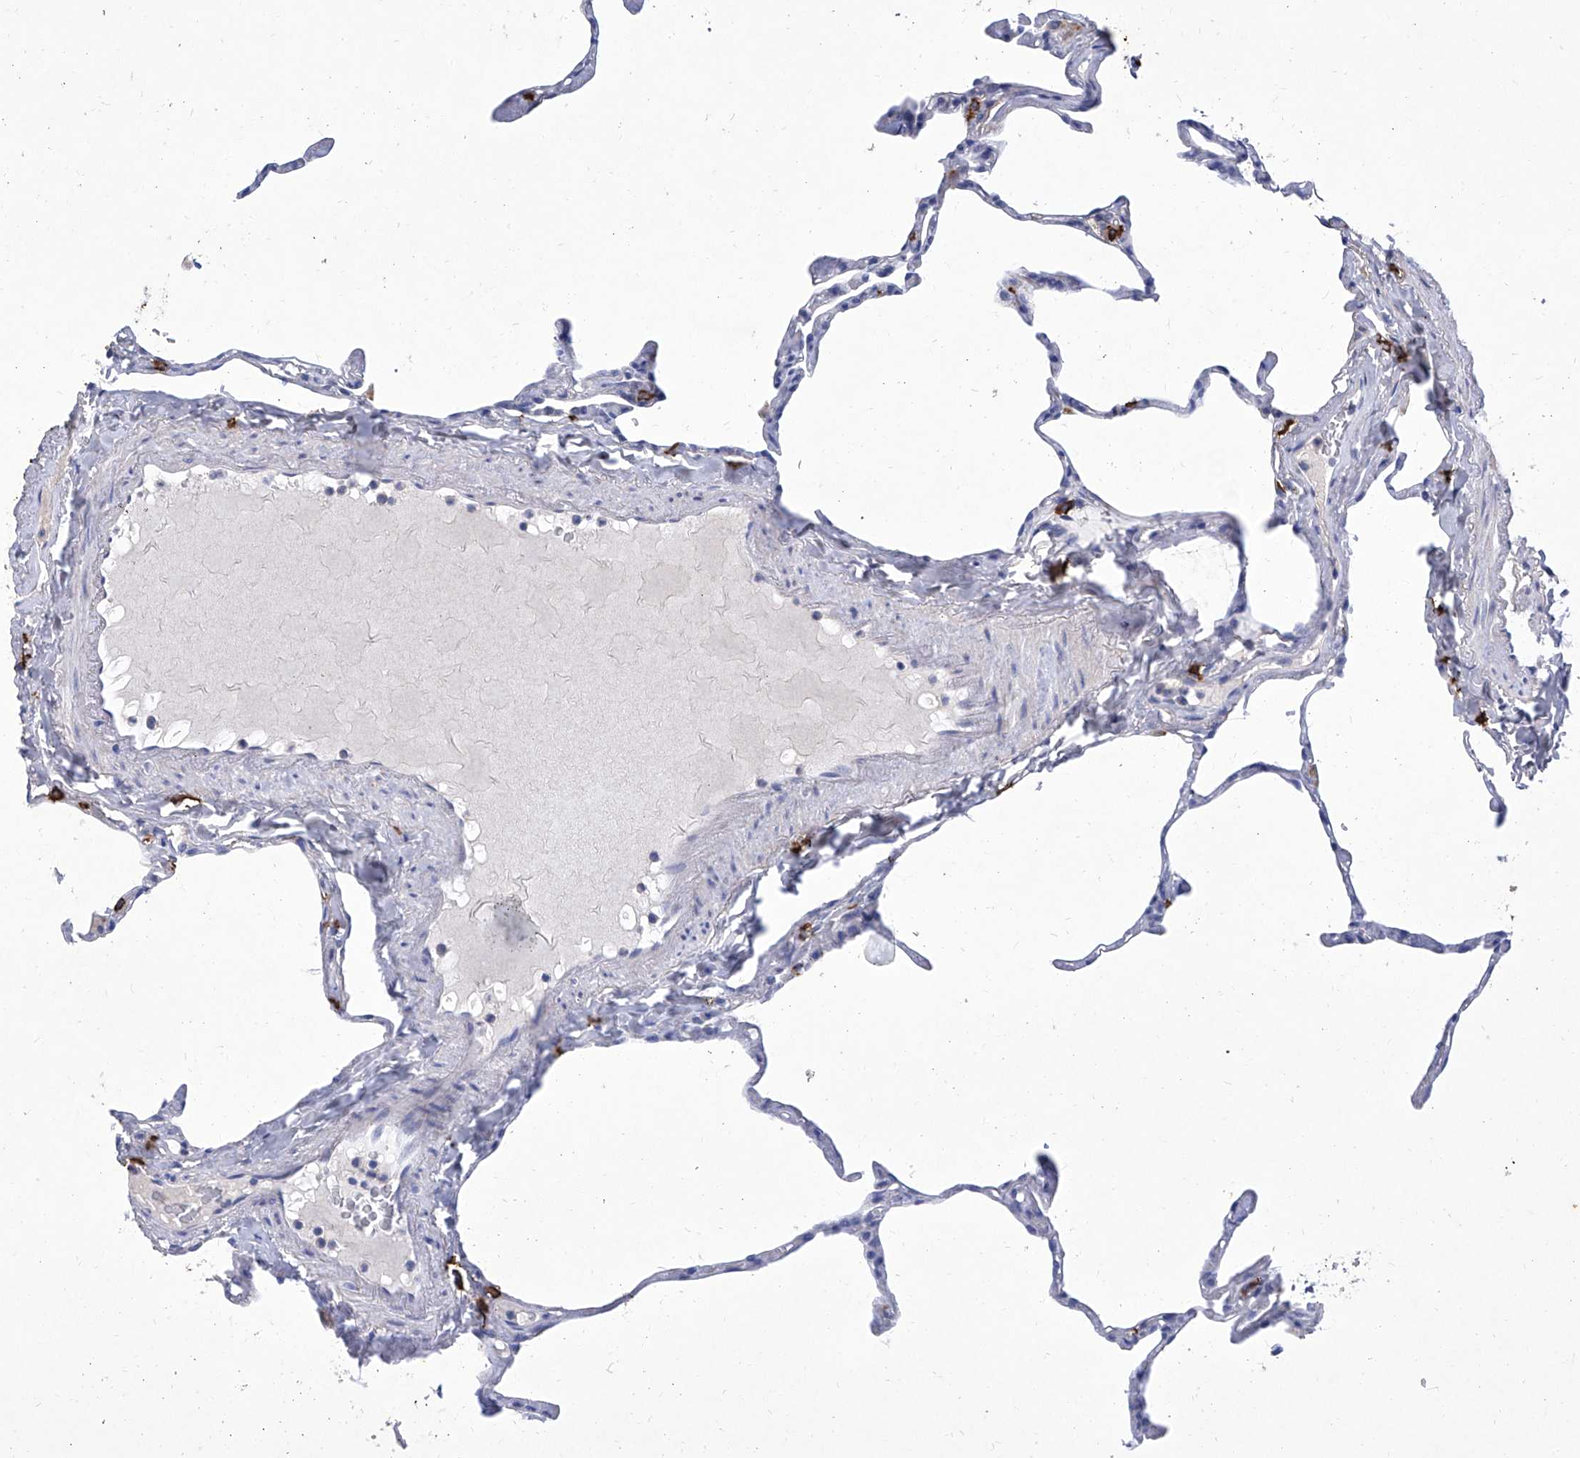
{"staining": {"intensity": "negative", "quantity": "none", "location": "none"}, "tissue": "lung", "cell_type": "Alveolar cells", "image_type": "normal", "snomed": [{"axis": "morphology", "description": "Normal tissue, NOS"}, {"axis": "topography", "description": "Lung"}], "caption": "IHC photomicrograph of benign lung: lung stained with DAB (3,3'-diaminobenzidine) displays no significant protein staining in alveolar cells.", "gene": "IFNL2", "patient": {"sex": "male", "age": 65}}